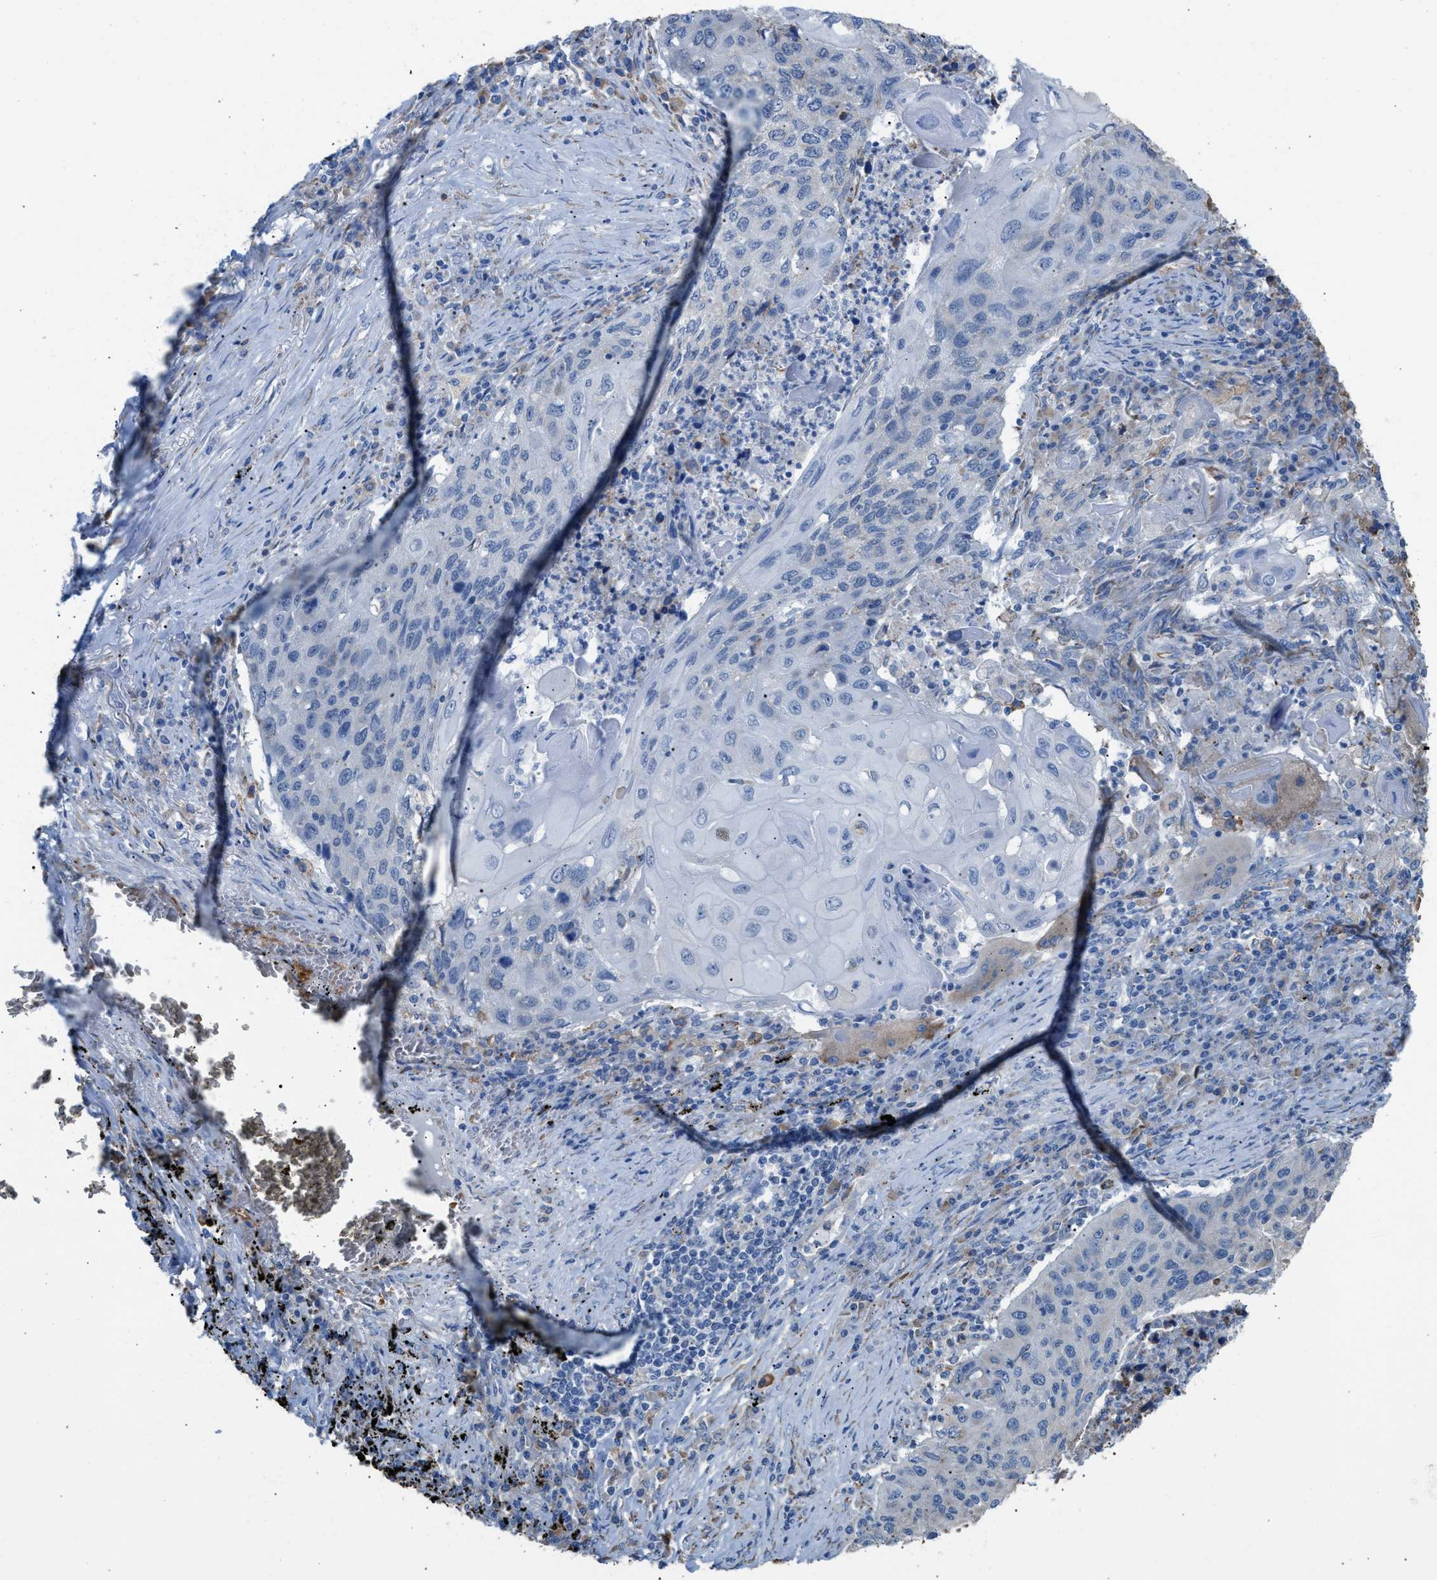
{"staining": {"intensity": "negative", "quantity": "none", "location": "none"}, "tissue": "lung cancer", "cell_type": "Tumor cells", "image_type": "cancer", "snomed": [{"axis": "morphology", "description": "Squamous cell carcinoma, NOS"}, {"axis": "topography", "description": "Lung"}], "caption": "Immunohistochemistry (IHC) image of squamous cell carcinoma (lung) stained for a protein (brown), which demonstrates no expression in tumor cells.", "gene": "CA3", "patient": {"sex": "female", "age": 63}}